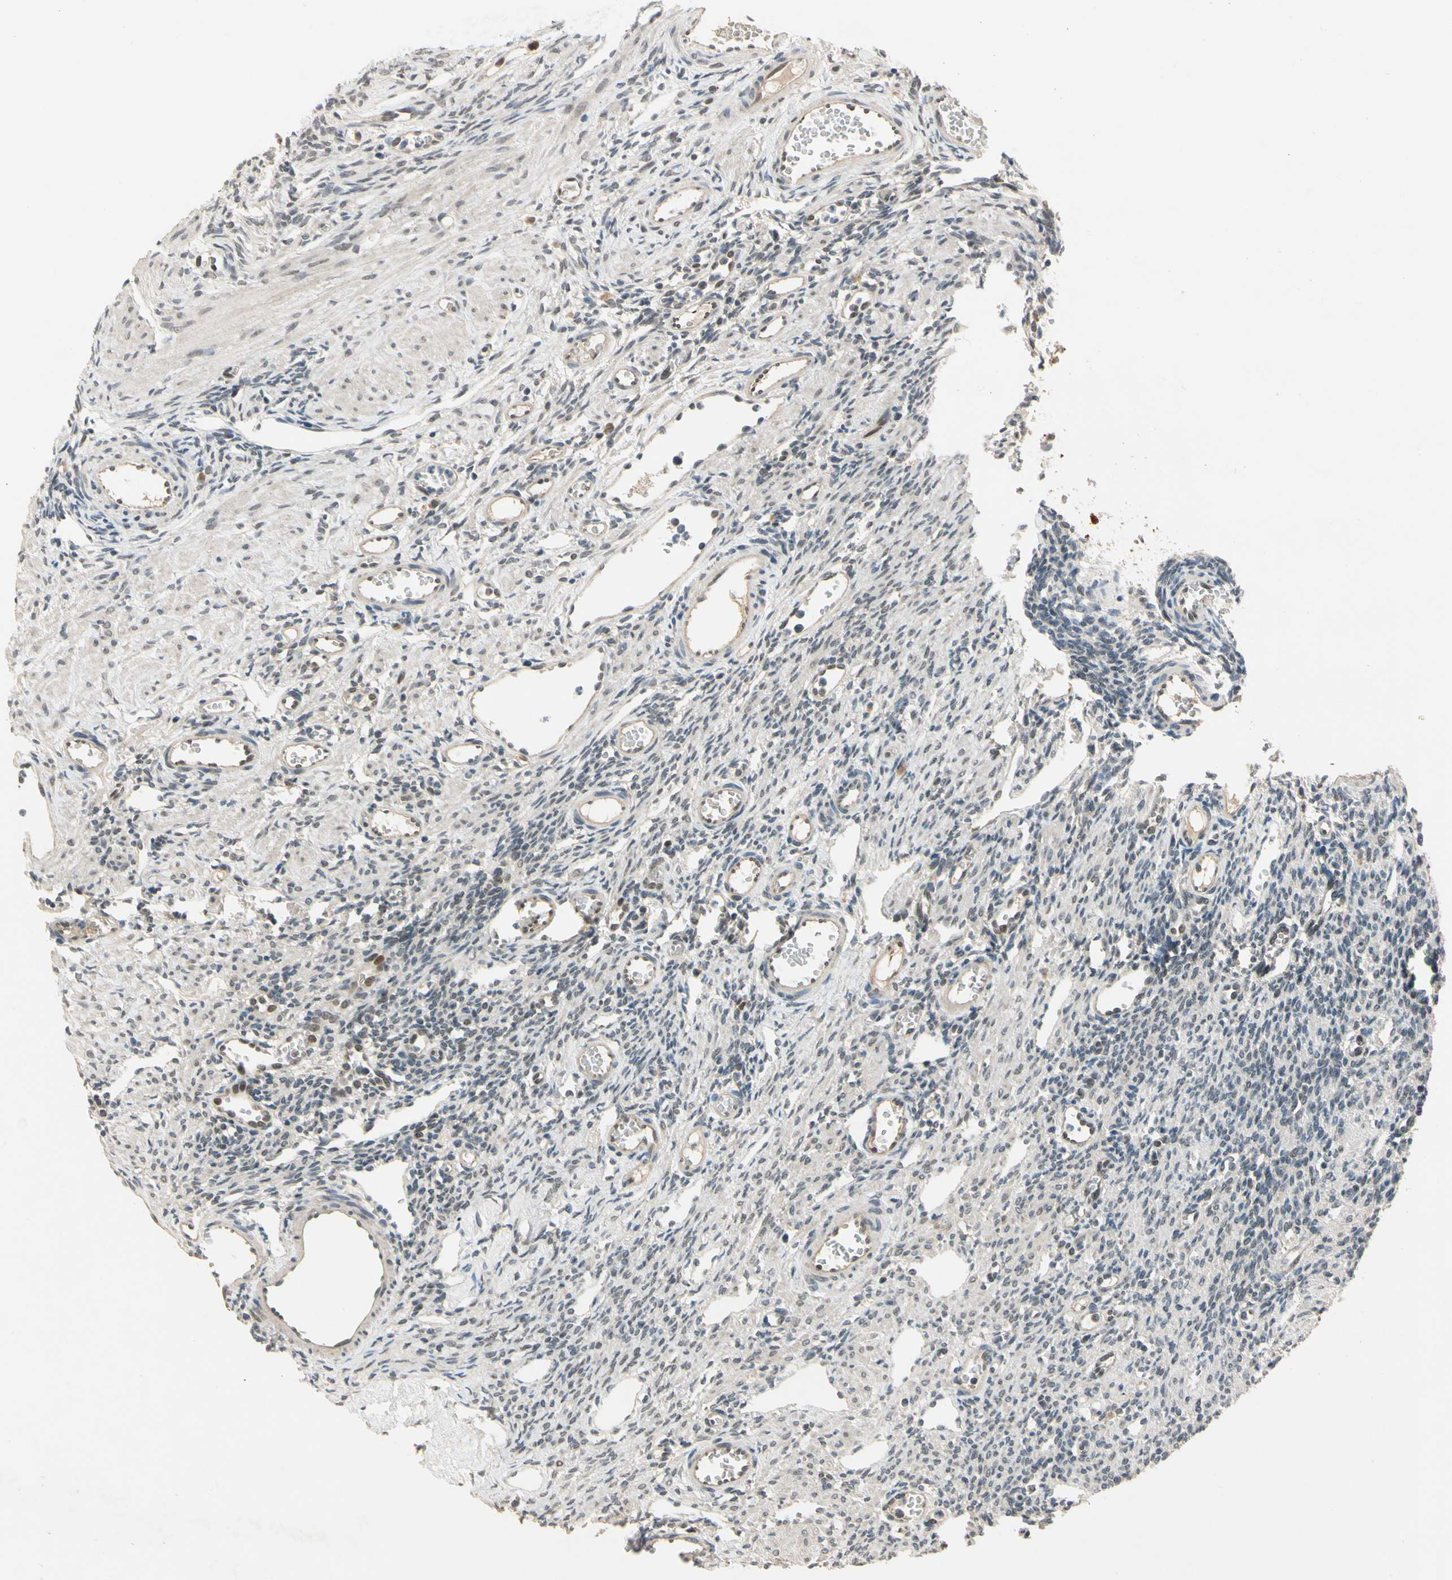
{"staining": {"intensity": "weak", "quantity": "25%-75%", "location": "cytoplasmic/membranous,nuclear"}, "tissue": "ovary", "cell_type": "Ovarian stroma cells", "image_type": "normal", "snomed": [{"axis": "morphology", "description": "Normal tissue, NOS"}, {"axis": "topography", "description": "Ovary"}], "caption": "This photomicrograph reveals normal ovary stained with immunohistochemistry (IHC) to label a protein in brown. The cytoplasmic/membranous,nuclear of ovarian stroma cells show weak positivity for the protein. Nuclei are counter-stained blue.", "gene": "RIOX2", "patient": {"sex": "female", "age": 33}}